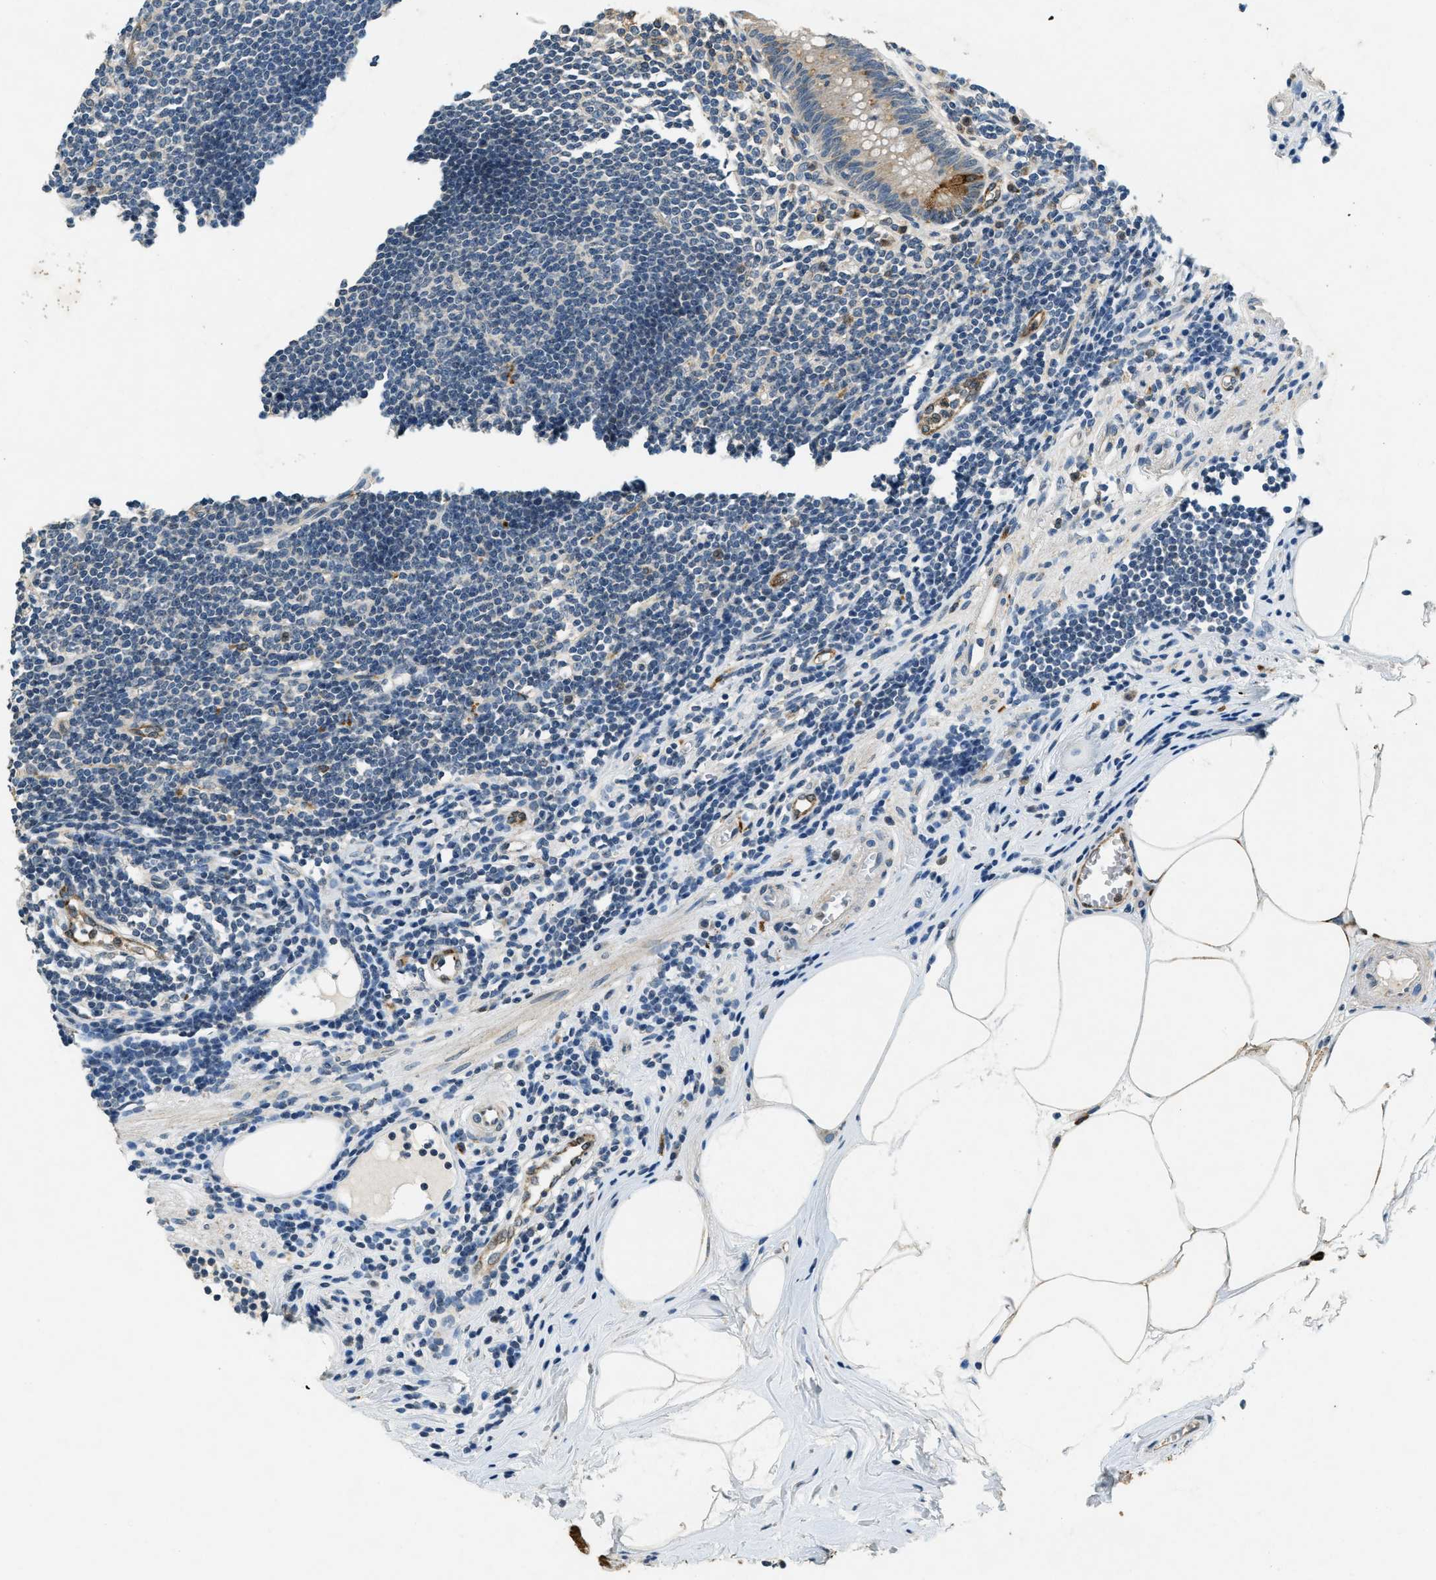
{"staining": {"intensity": "weak", "quantity": "<25%", "location": "cytoplasmic/membranous"}, "tissue": "appendix", "cell_type": "Glandular cells", "image_type": "normal", "snomed": [{"axis": "morphology", "description": "Normal tissue, NOS"}, {"axis": "topography", "description": "Appendix"}], "caption": "Human appendix stained for a protein using immunohistochemistry reveals no positivity in glandular cells.", "gene": "RAB3D", "patient": {"sex": "female", "age": 50}}